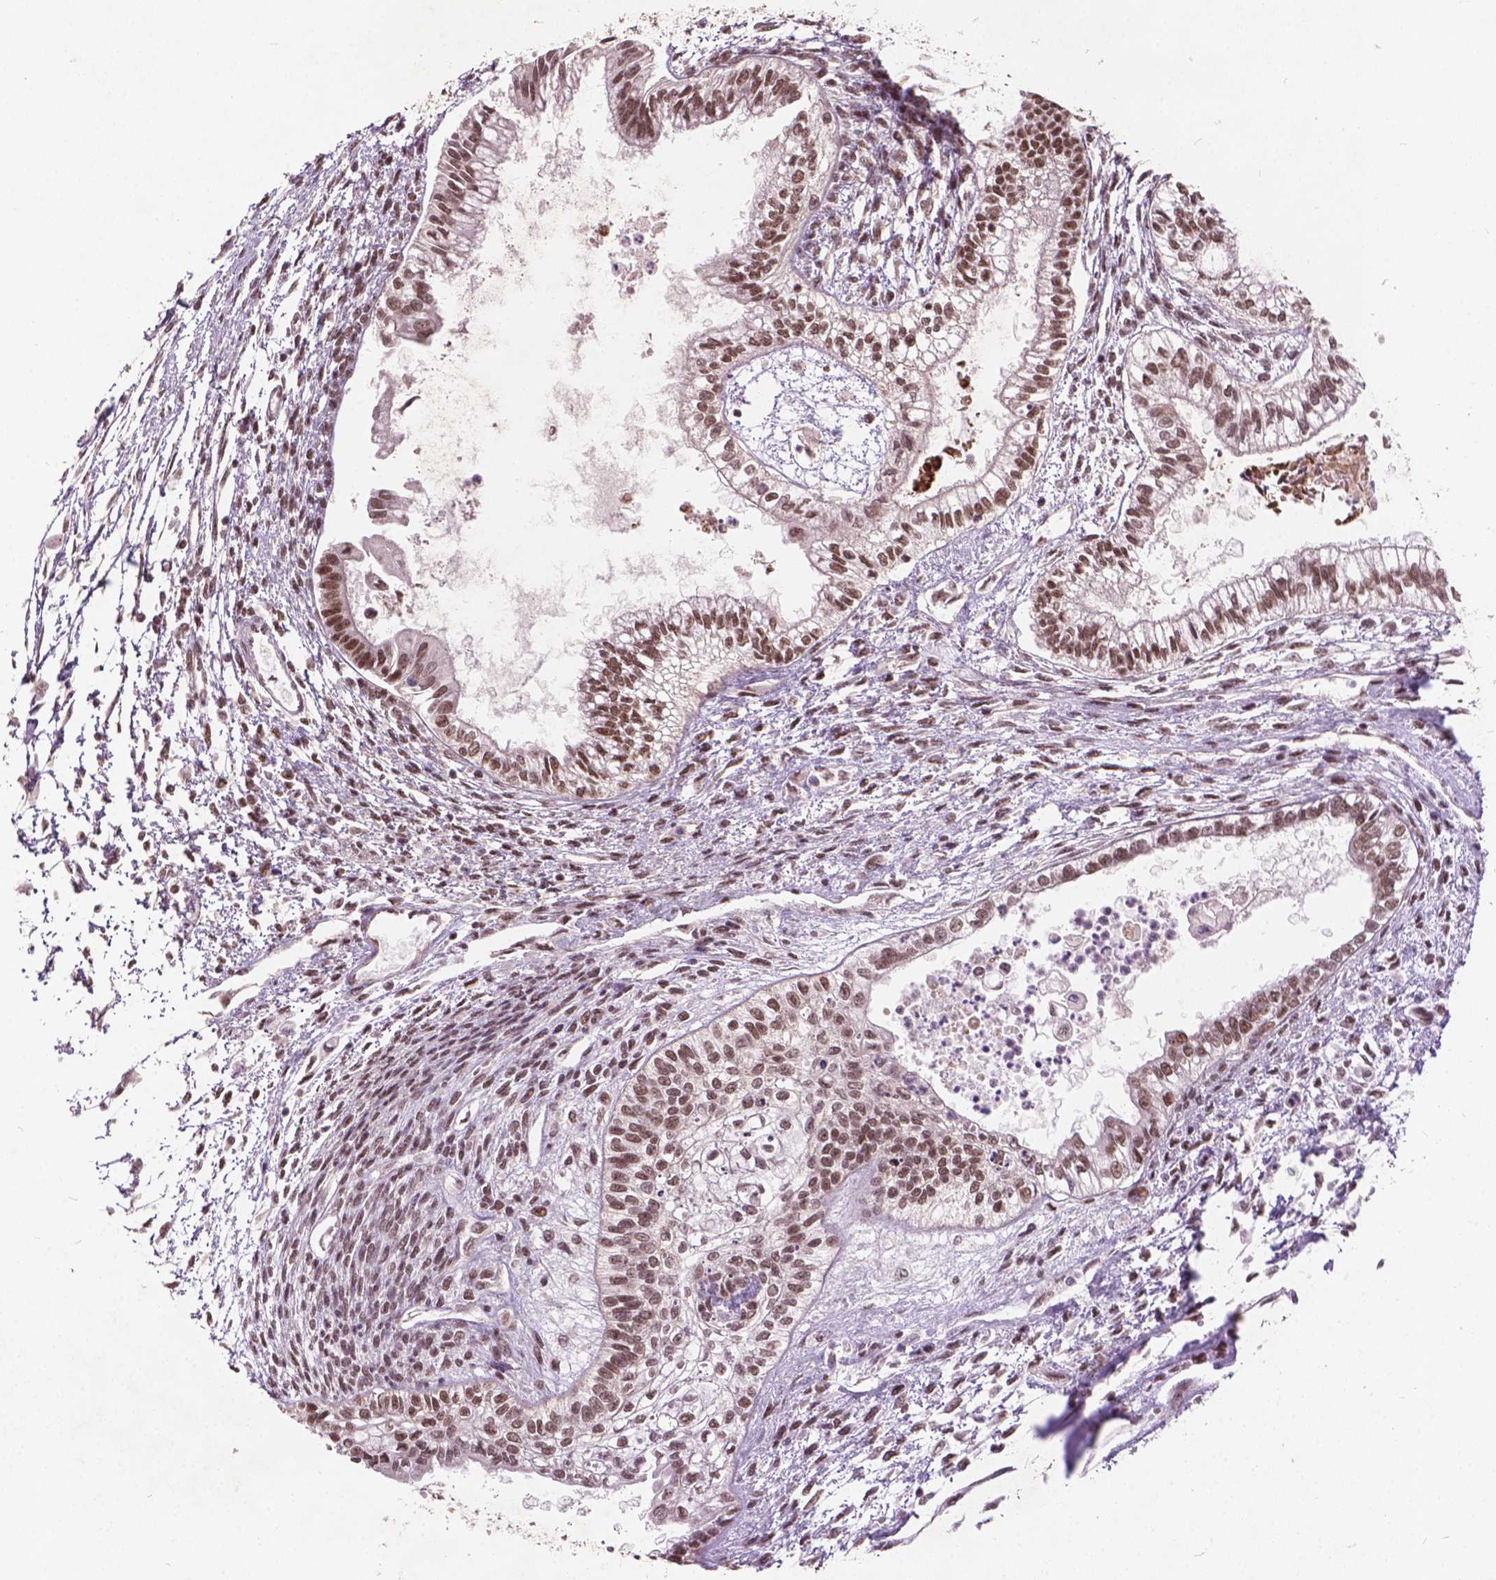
{"staining": {"intensity": "moderate", "quantity": ">75%", "location": "nuclear"}, "tissue": "testis cancer", "cell_type": "Tumor cells", "image_type": "cancer", "snomed": [{"axis": "morphology", "description": "Carcinoma, Embryonal, NOS"}, {"axis": "topography", "description": "Testis"}], "caption": "Protein expression analysis of human testis cancer reveals moderate nuclear expression in about >75% of tumor cells.", "gene": "GPS2", "patient": {"sex": "male", "age": 37}}